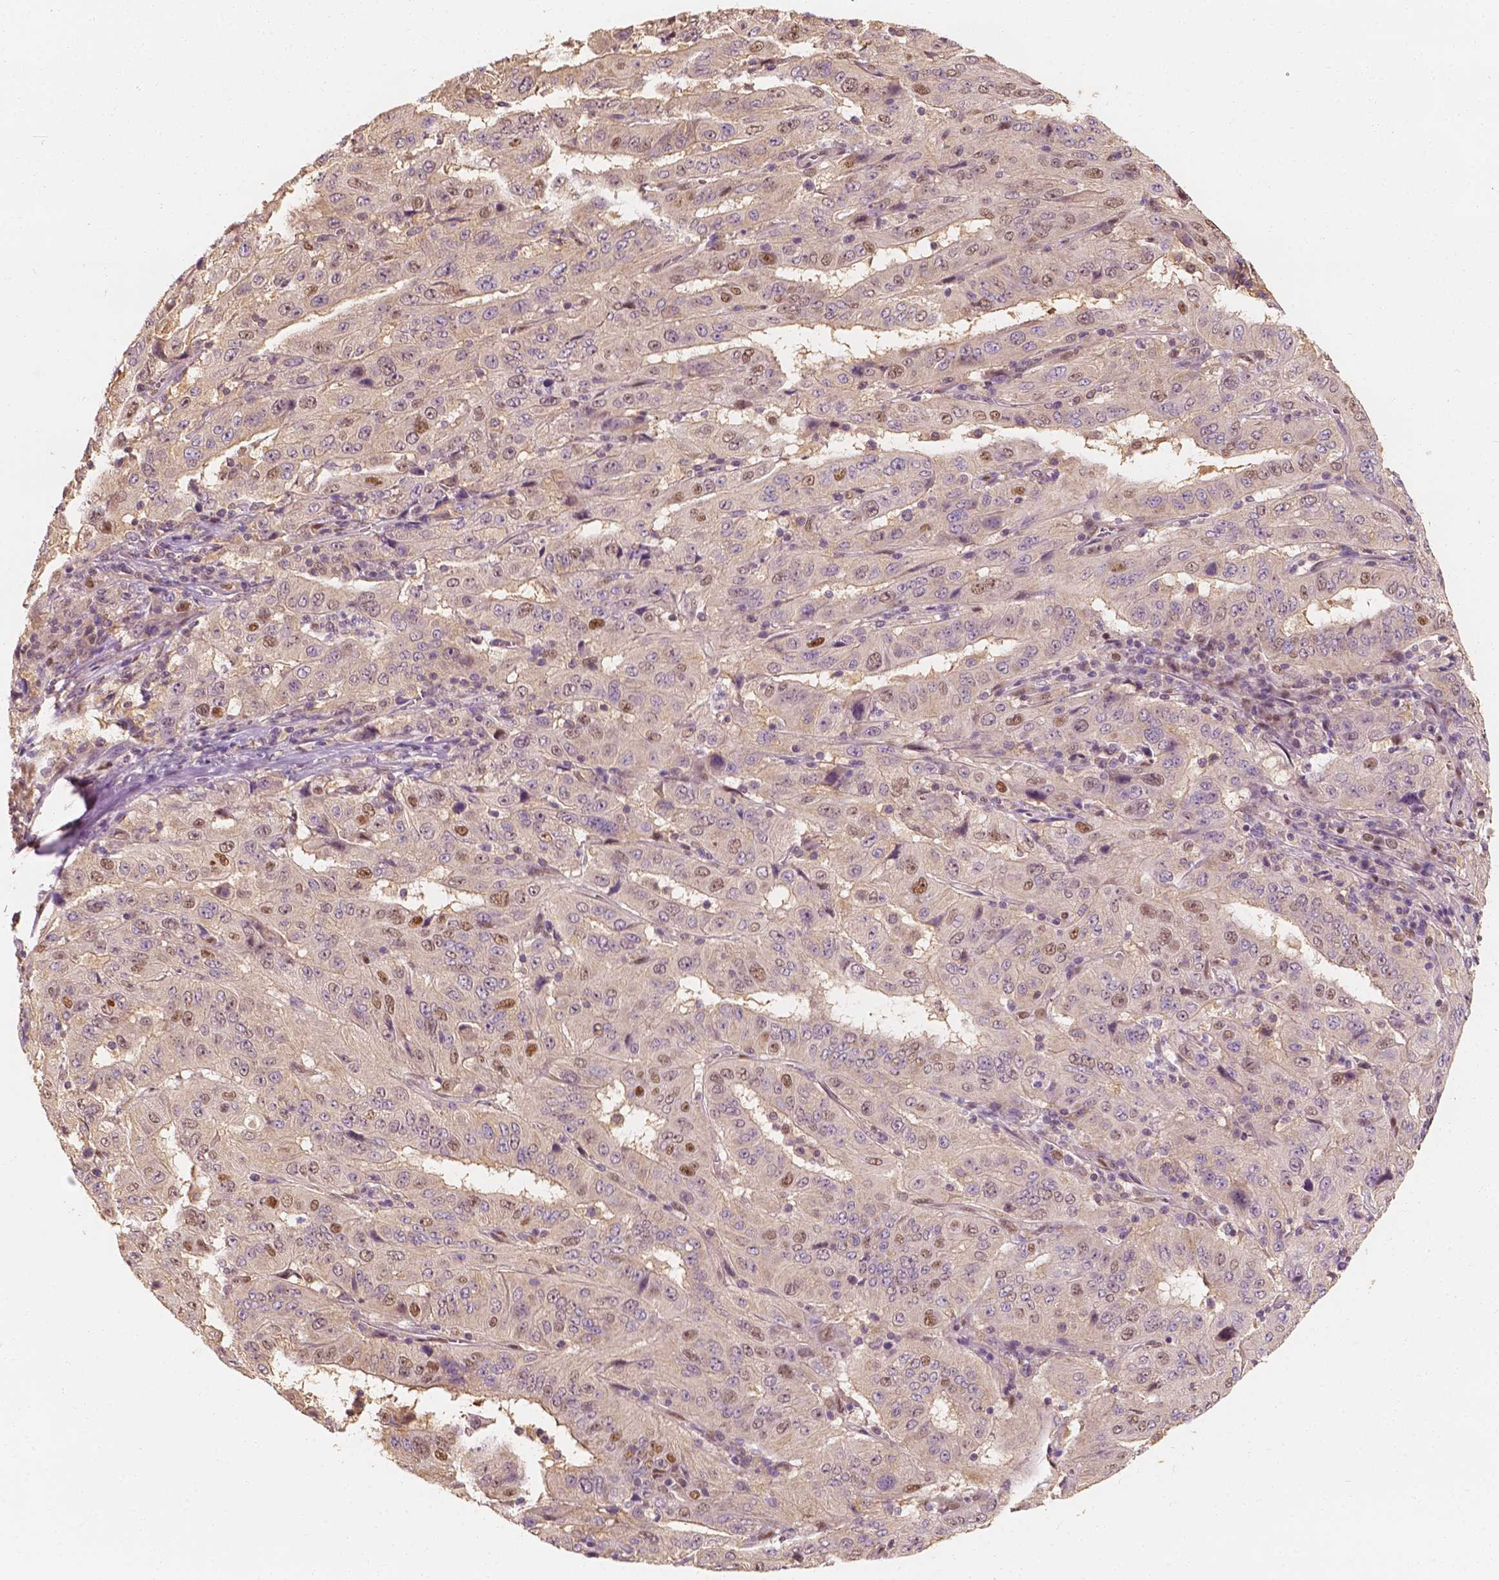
{"staining": {"intensity": "moderate", "quantity": "<25%", "location": "nuclear"}, "tissue": "pancreatic cancer", "cell_type": "Tumor cells", "image_type": "cancer", "snomed": [{"axis": "morphology", "description": "Adenocarcinoma, NOS"}, {"axis": "topography", "description": "Pancreas"}], "caption": "This is a micrograph of immunohistochemistry staining of pancreatic adenocarcinoma, which shows moderate positivity in the nuclear of tumor cells.", "gene": "TBC1D17", "patient": {"sex": "male", "age": 63}}